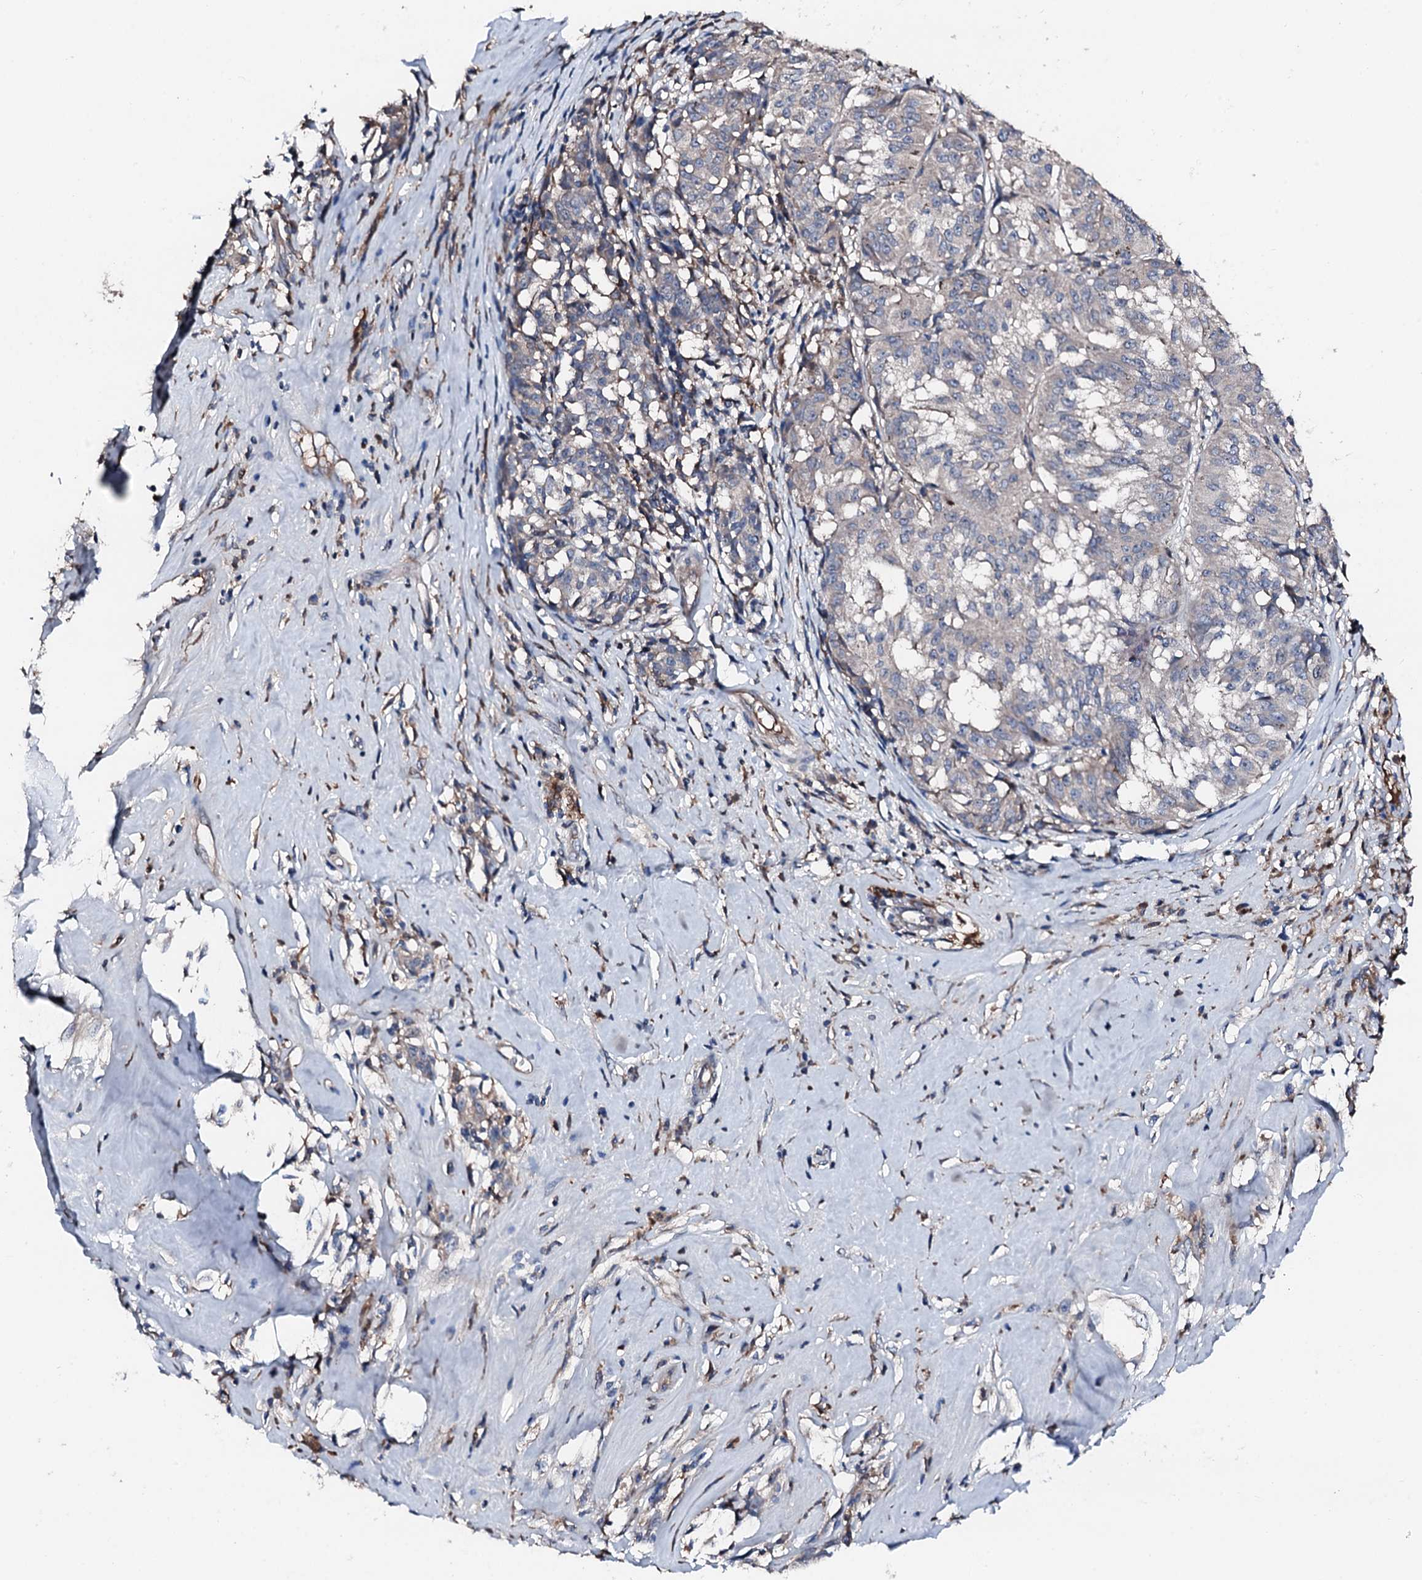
{"staining": {"intensity": "negative", "quantity": "none", "location": "none"}, "tissue": "melanoma", "cell_type": "Tumor cells", "image_type": "cancer", "snomed": [{"axis": "morphology", "description": "Malignant melanoma, NOS"}, {"axis": "topography", "description": "Skin"}], "caption": "The image demonstrates no staining of tumor cells in melanoma.", "gene": "TRAFD1", "patient": {"sex": "female", "age": 72}}